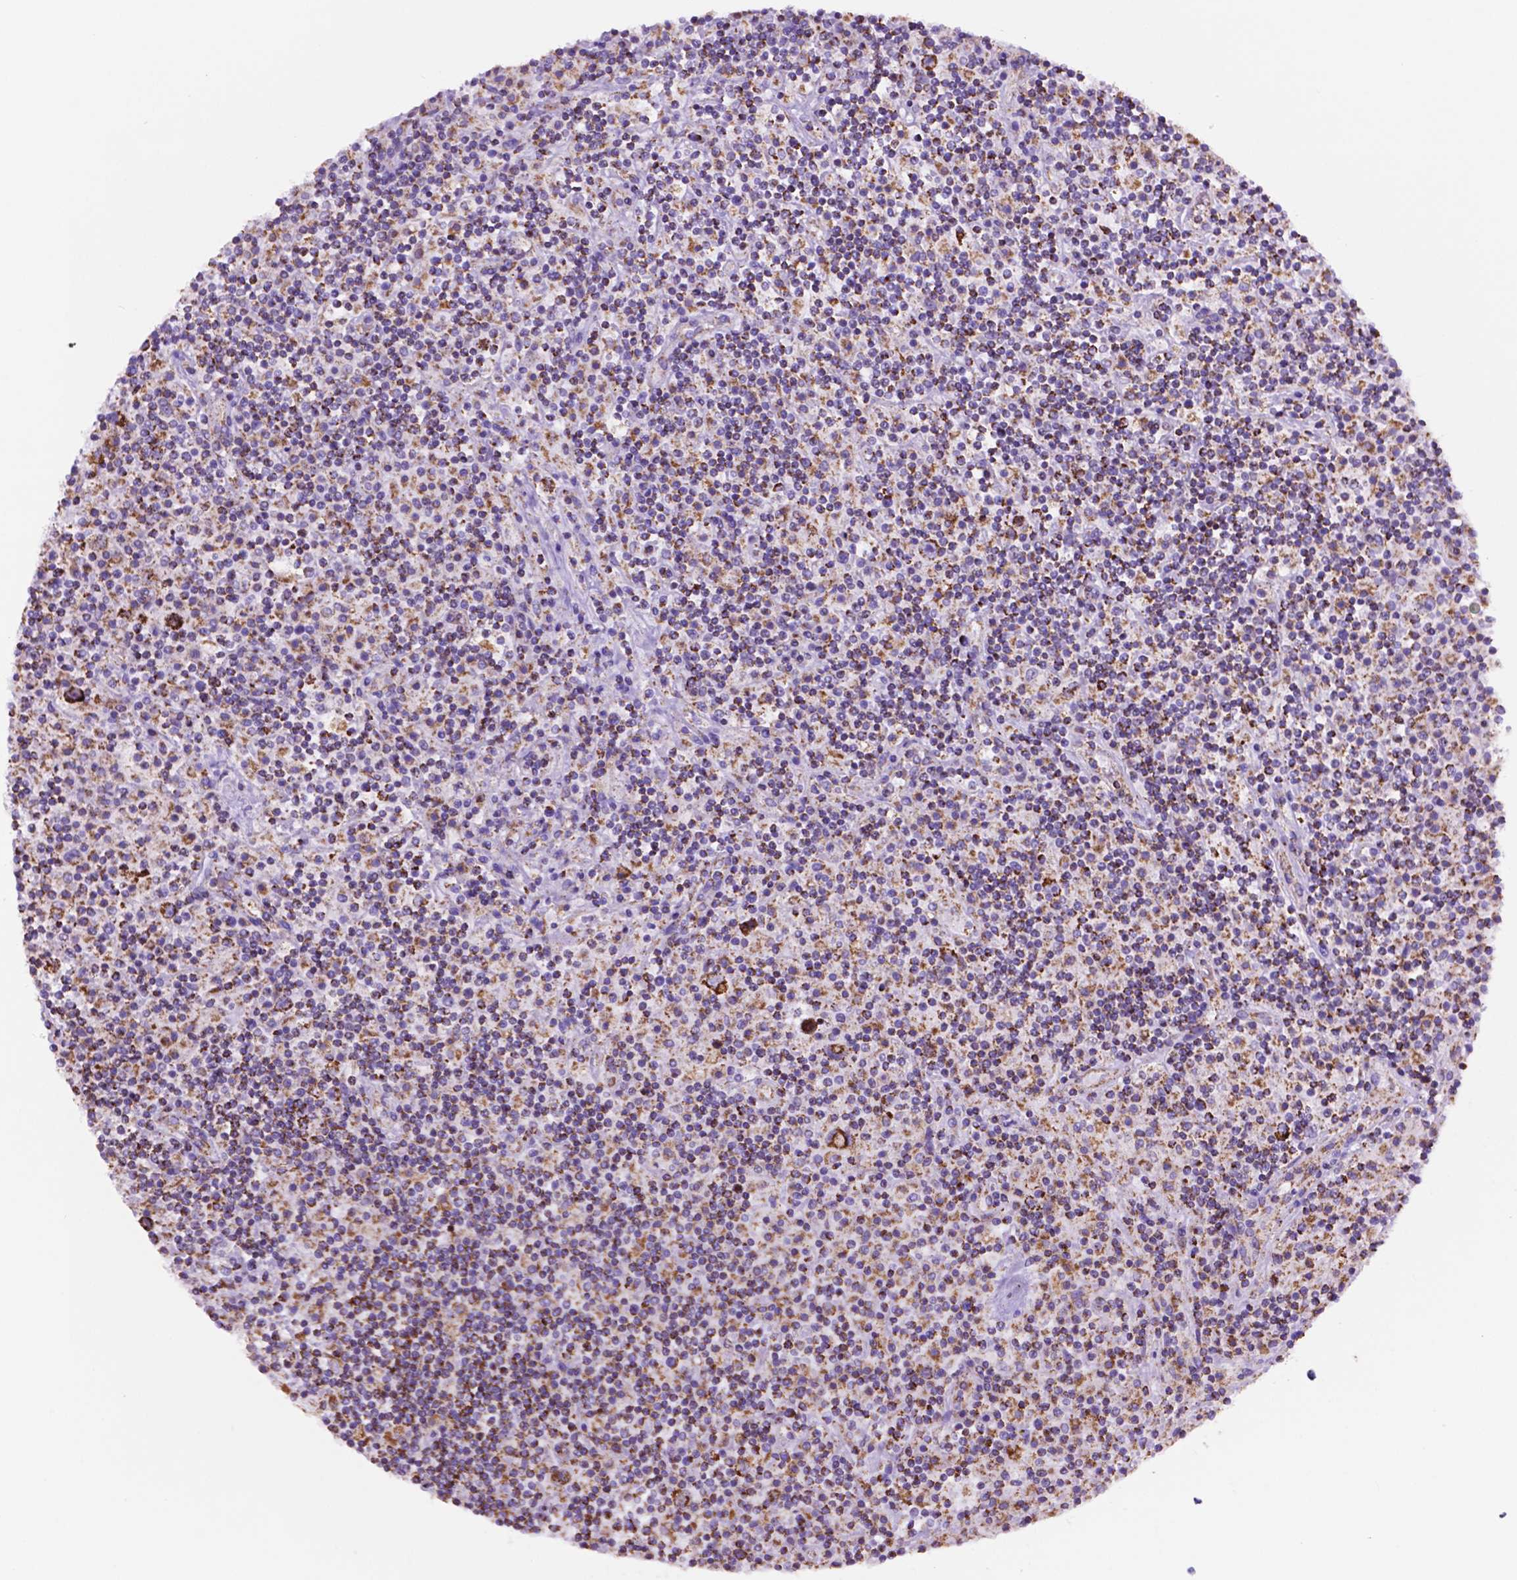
{"staining": {"intensity": "strong", "quantity": ">75%", "location": "cytoplasmic/membranous"}, "tissue": "lymphoma", "cell_type": "Tumor cells", "image_type": "cancer", "snomed": [{"axis": "morphology", "description": "Hodgkin's disease, NOS"}, {"axis": "topography", "description": "Lymph node"}], "caption": "Strong cytoplasmic/membranous staining for a protein is seen in about >75% of tumor cells of lymphoma using immunohistochemistry (IHC).", "gene": "GDPD5", "patient": {"sex": "male", "age": 70}}